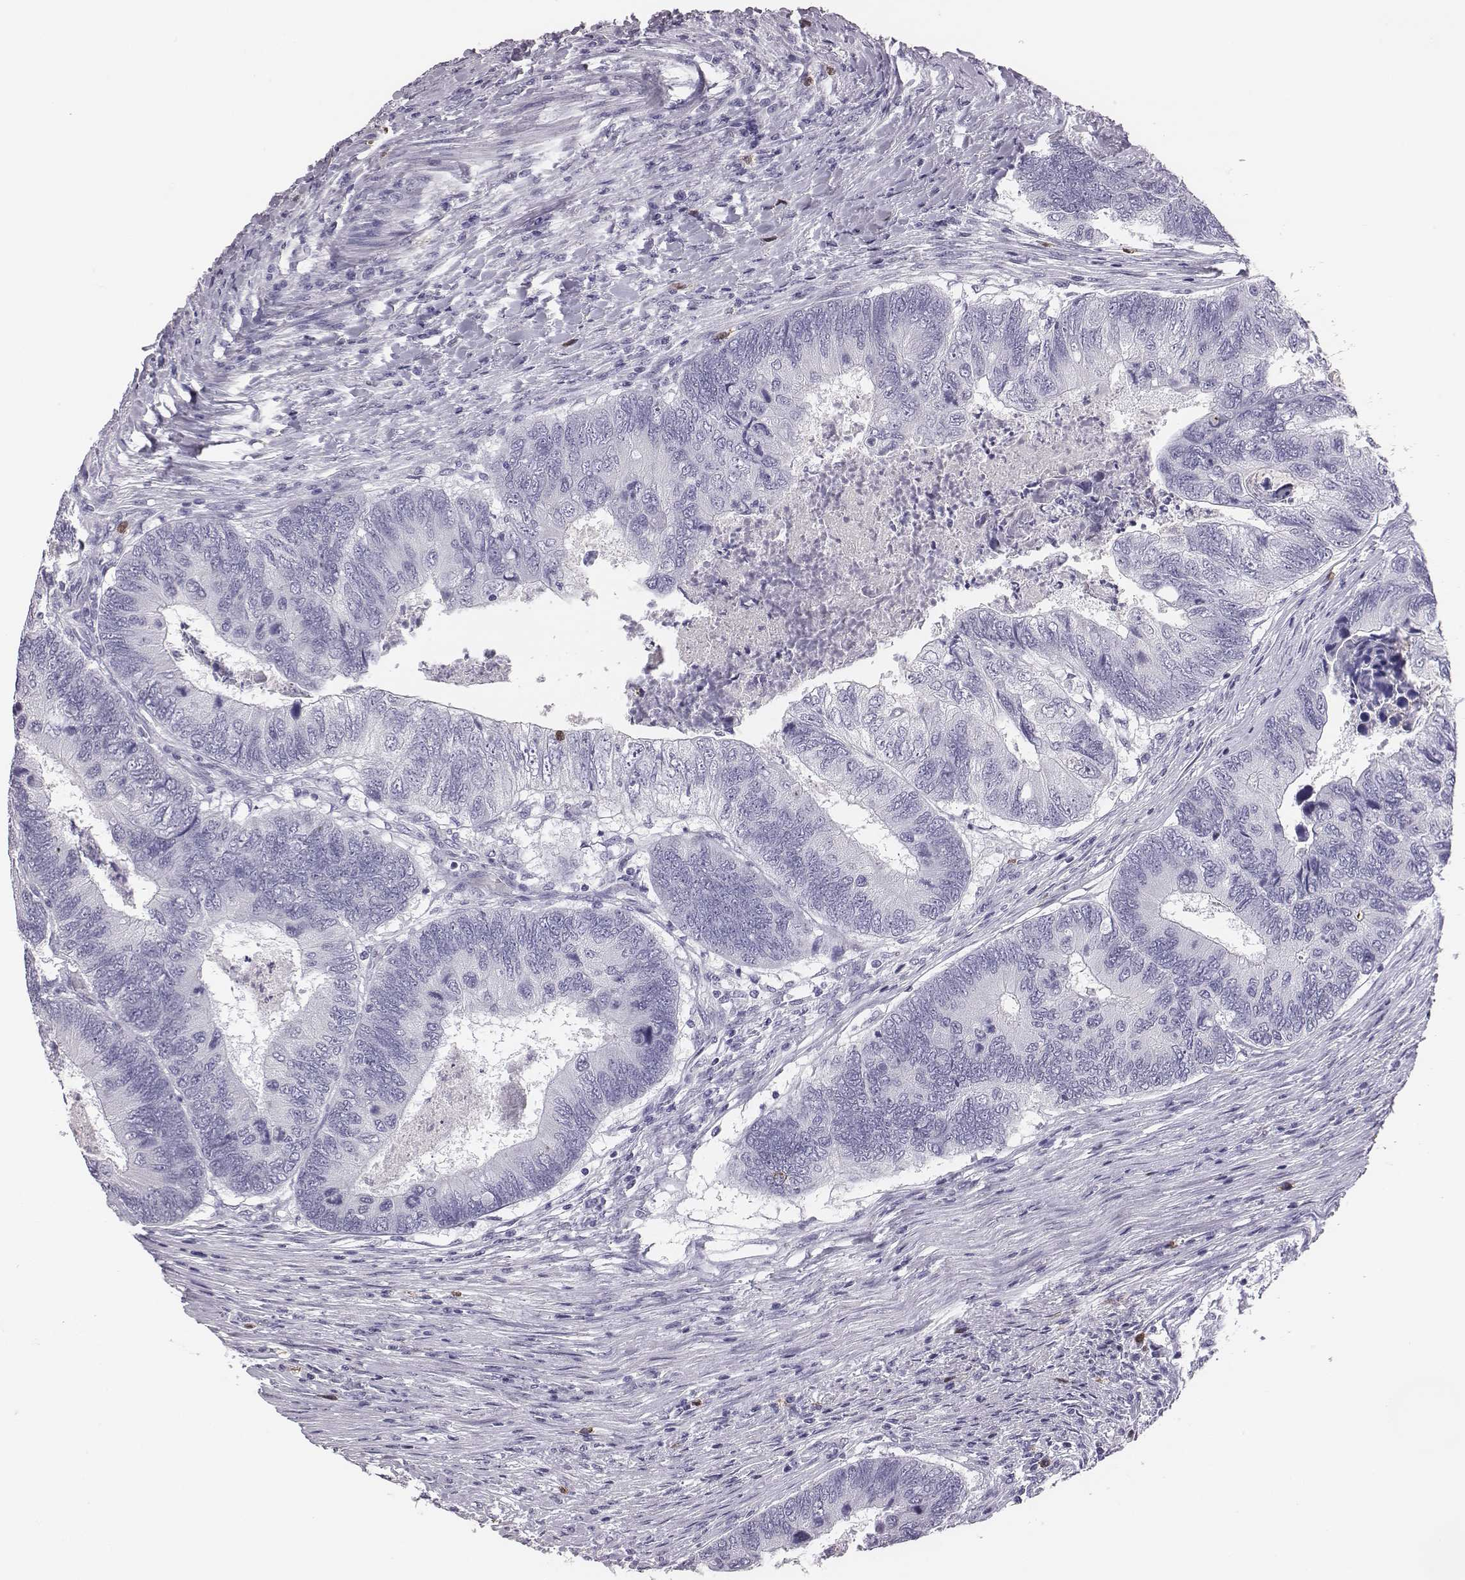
{"staining": {"intensity": "negative", "quantity": "none", "location": "none"}, "tissue": "colorectal cancer", "cell_type": "Tumor cells", "image_type": "cancer", "snomed": [{"axis": "morphology", "description": "Adenocarcinoma, NOS"}, {"axis": "topography", "description": "Colon"}], "caption": "Tumor cells show no significant protein expression in colorectal cancer (adenocarcinoma). (DAB IHC with hematoxylin counter stain).", "gene": "ACOD1", "patient": {"sex": "female", "age": 67}}